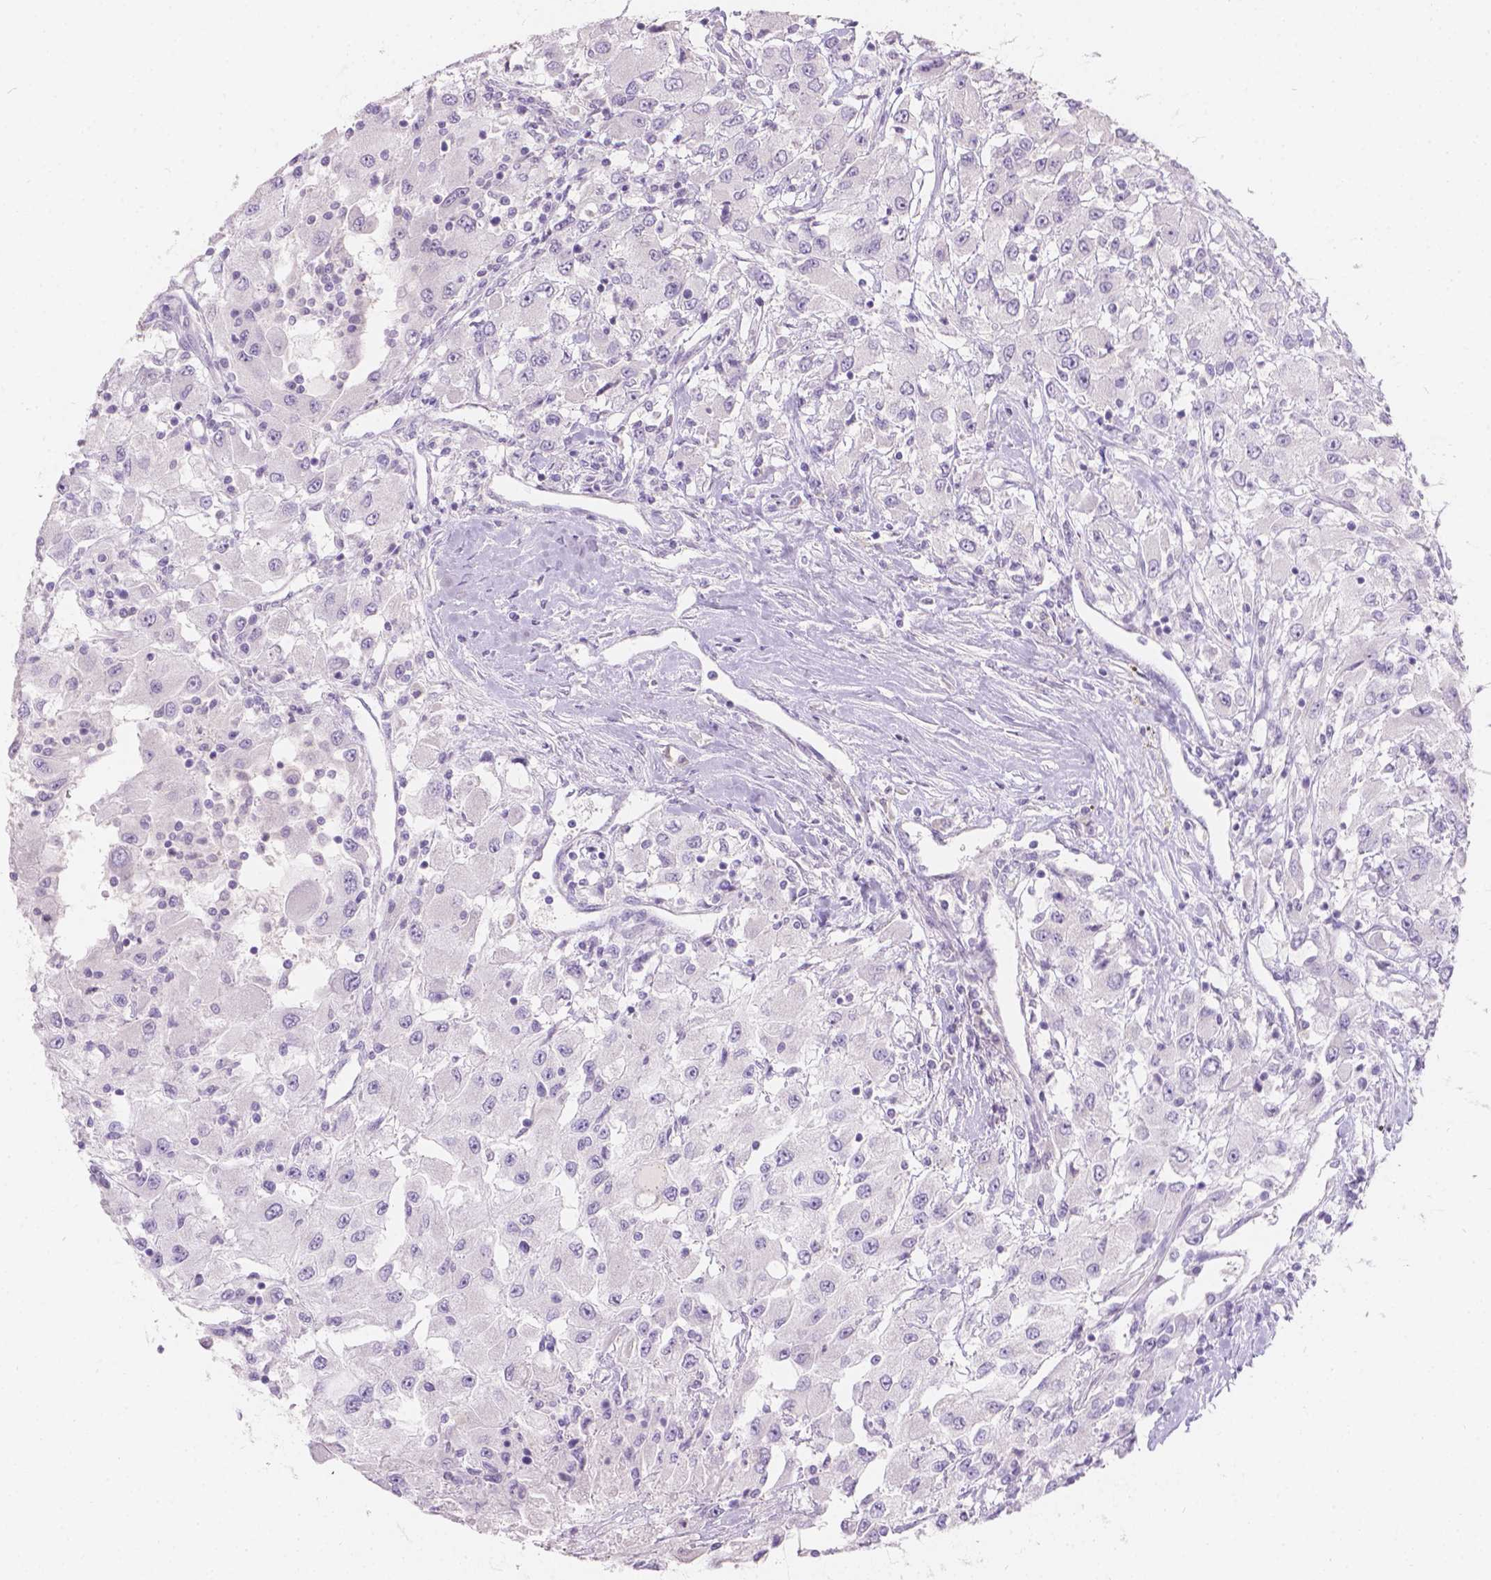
{"staining": {"intensity": "negative", "quantity": "none", "location": "none"}, "tissue": "renal cancer", "cell_type": "Tumor cells", "image_type": "cancer", "snomed": [{"axis": "morphology", "description": "Adenocarcinoma, NOS"}, {"axis": "topography", "description": "Kidney"}], "caption": "DAB (3,3'-diaminobenzidine) immunohistochemical staining of human adenocarcinoma (renal) demonstrates no significant staining in tumor cells.", "gene": "HTN3", "patient": {"sex": "female", "age": 67}}